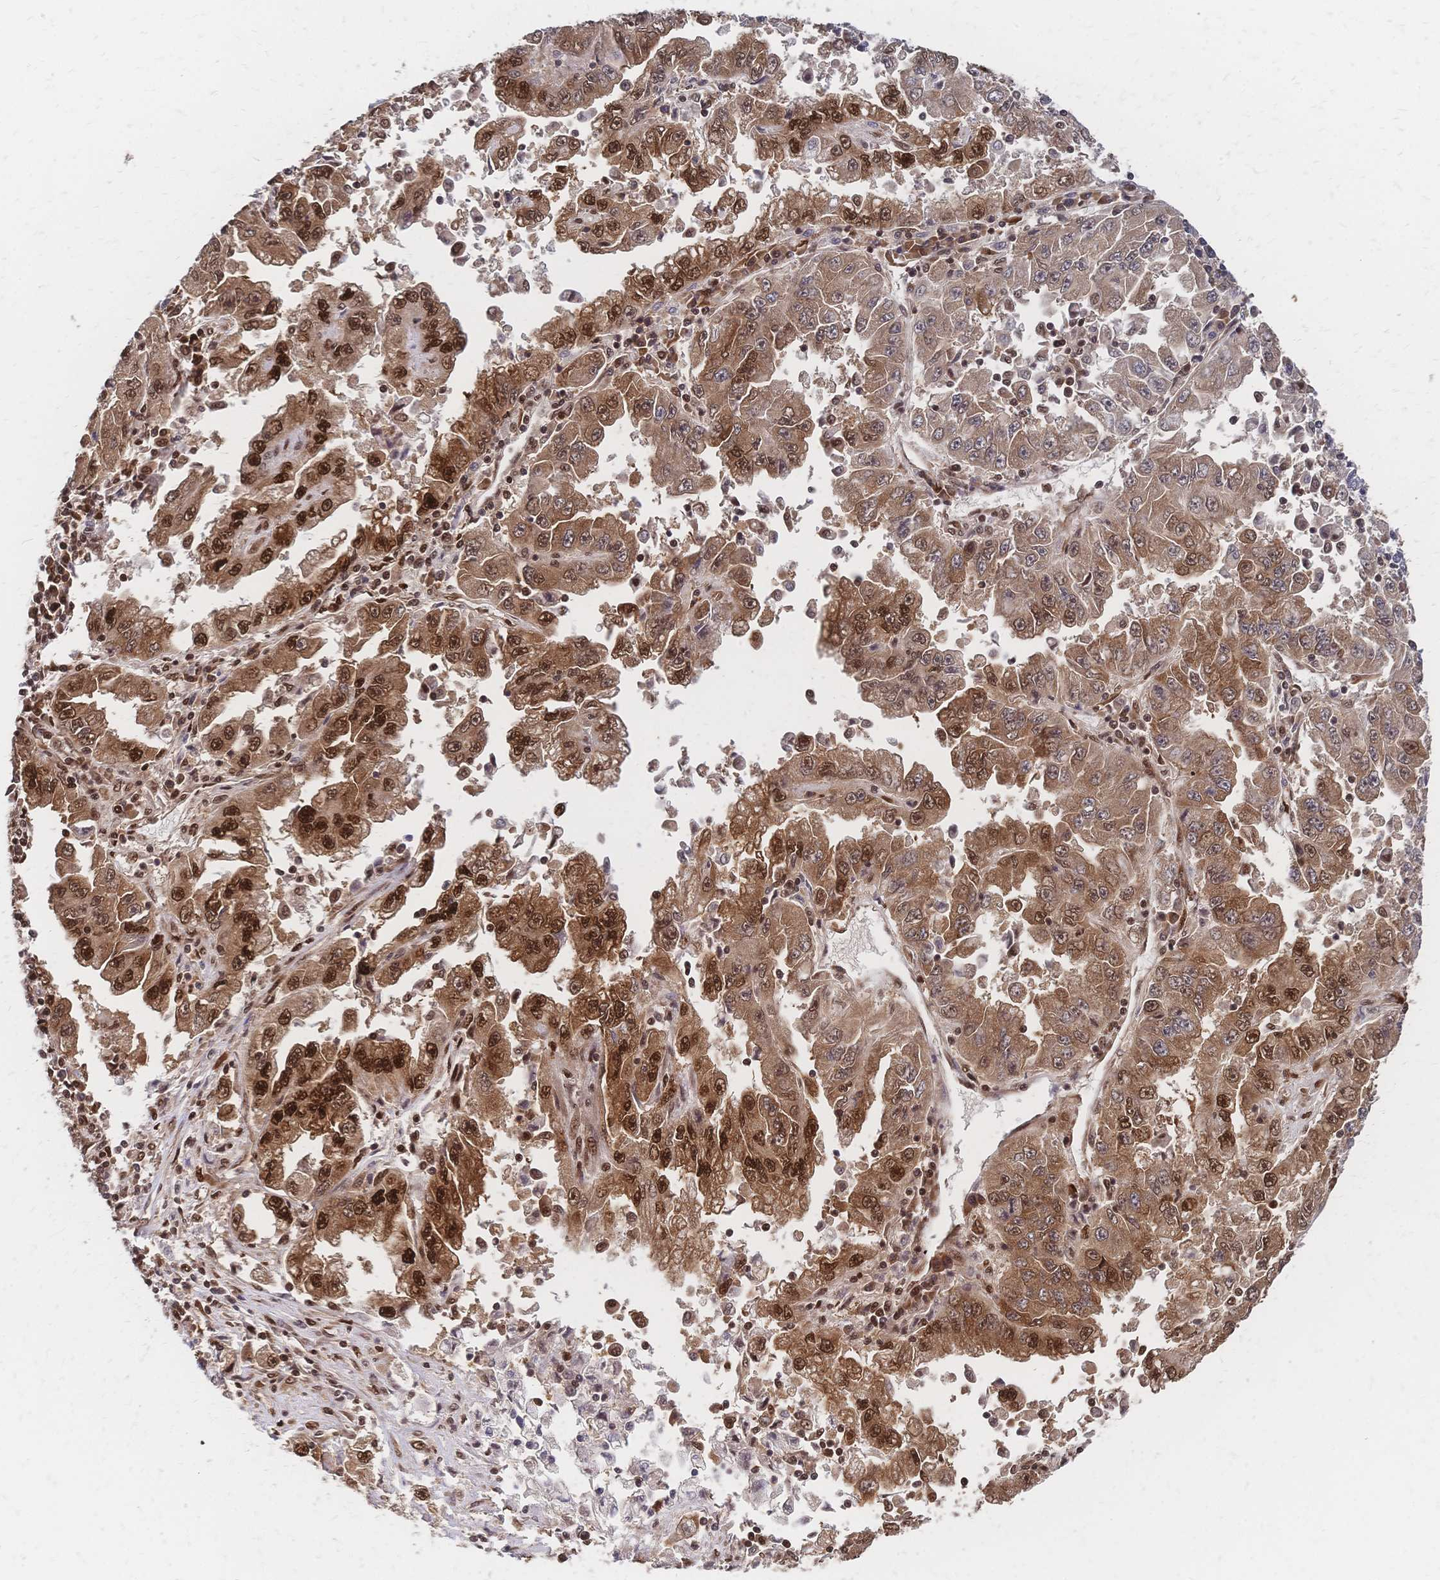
{"staining": {"intensity": "moderate", "quantity": ">75%", "location": "cytoplasmic/membranous,nuclear"}, "tissue": "lung cancer", "cell_type": "Tumor cells", "image_type": "cancer", "snomed": [{"axis": "morphology", "description": "Adenocarcinoma, NOS"}, {"axis": "morphology", "description": "Adenocarcinoma primary or metastatic"}, {"axis": "topography", "description": "Lung"}], "caption": "This photomicrograph exhibits lung cancer stained with immunohistochemistry (IHC) to label a protein in brown. The cytoplasmic/membranous and nuclear of tumor cells show moderate positivity for the protein. Nuclei are counter-stained blue.", "gene": "HDGF", "patient": {"sex": "male", "age": 74}}